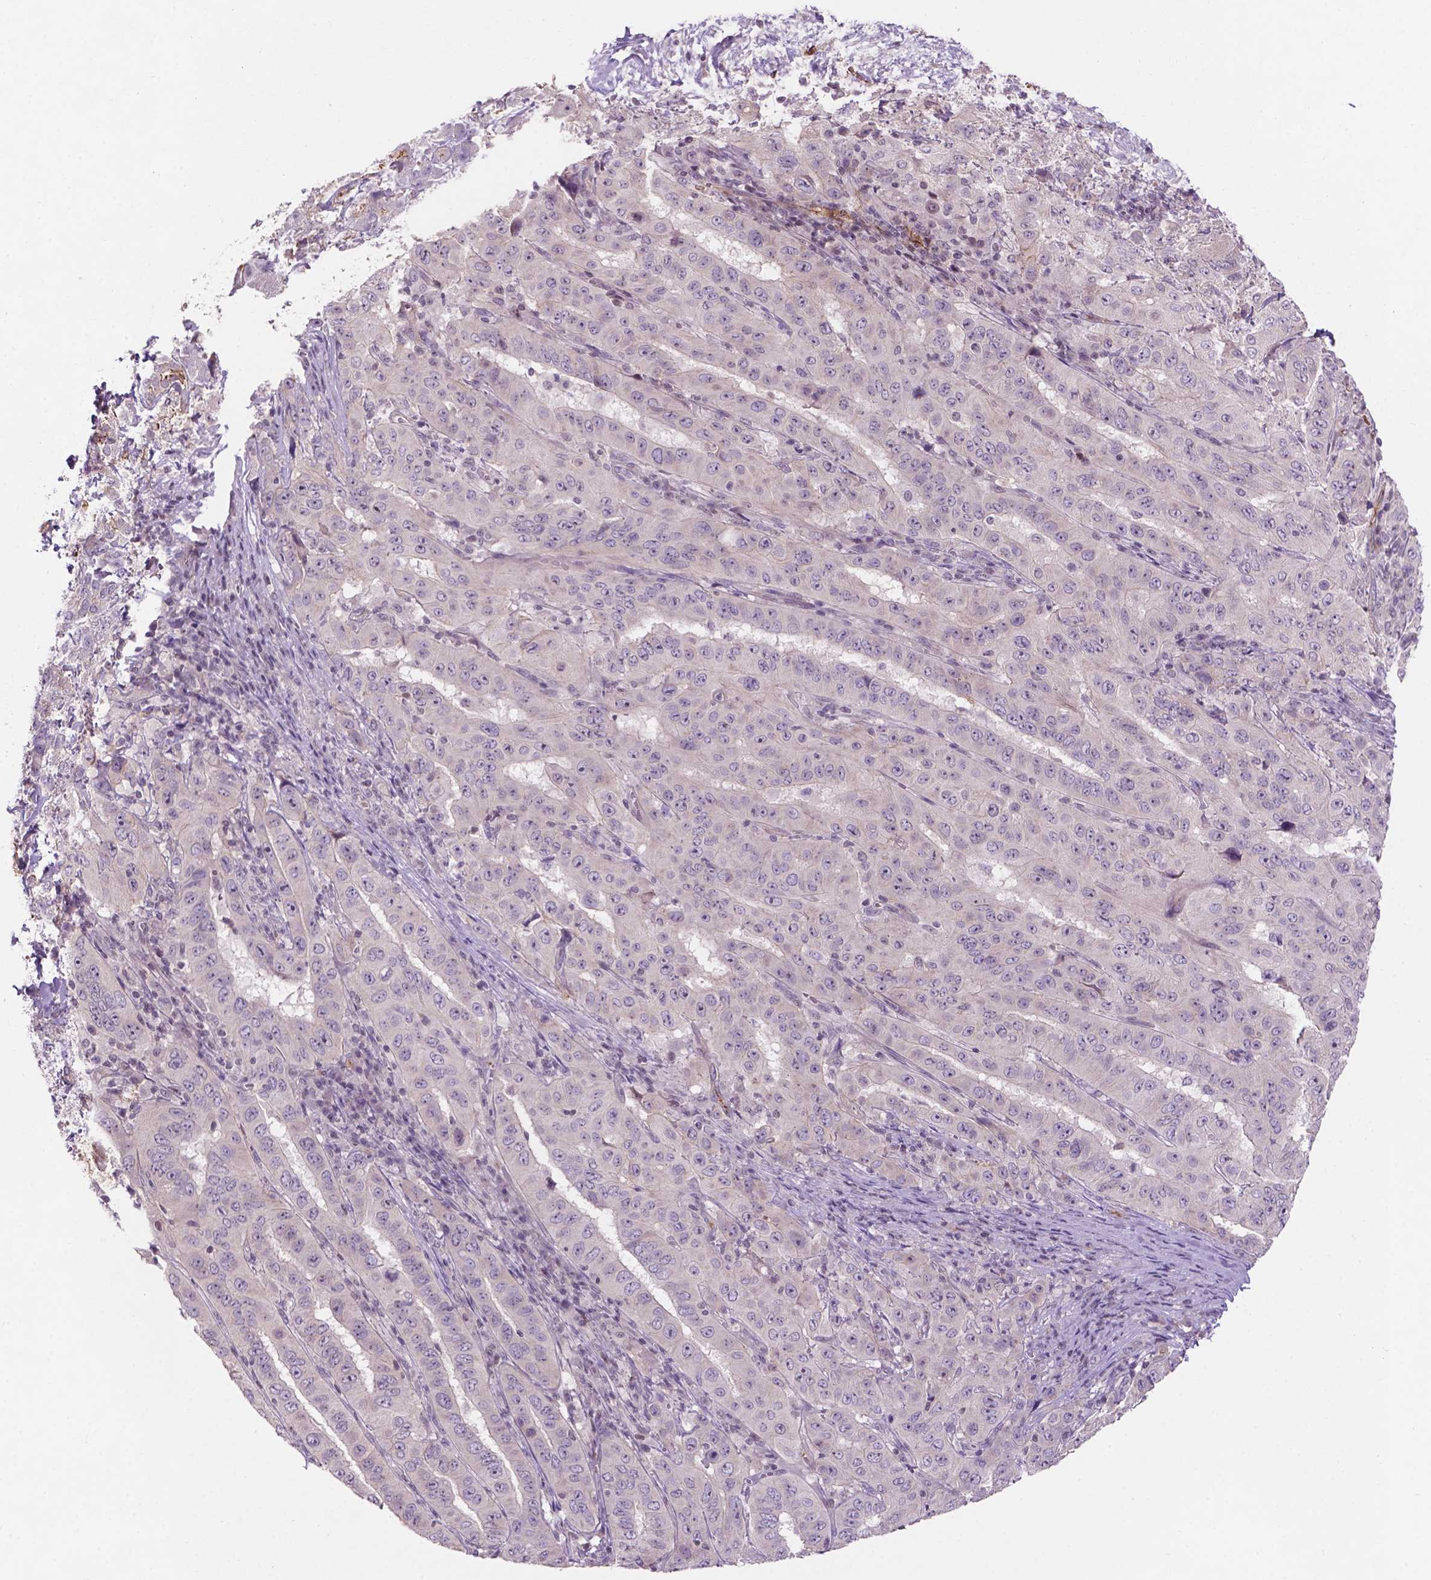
{"staining": {"intensity": "negative", "quantity": "none", "location": "none"}, "tissue": "pancreatic cancer", "cell_type": "Tumor cells", "image_type": "cancer", "snomed": [{"axis": "morphology", "description": "Adenocarcinoma, NOS"}, {"axis": "topography", "description": "Pancreas"}], "caption": "This is a micrograph of IHC staining of pancreatic cancer, which shows no positivity in tumor cells. (Stains: DAB (3,3'-diaminobenzidine) immunohistochemistry with hematoxylin counter stain, Microscopy: brightfield microscopy at high magnification).", "gene": "ARL5C", "patient": {"sex": "male", "age": 63}}